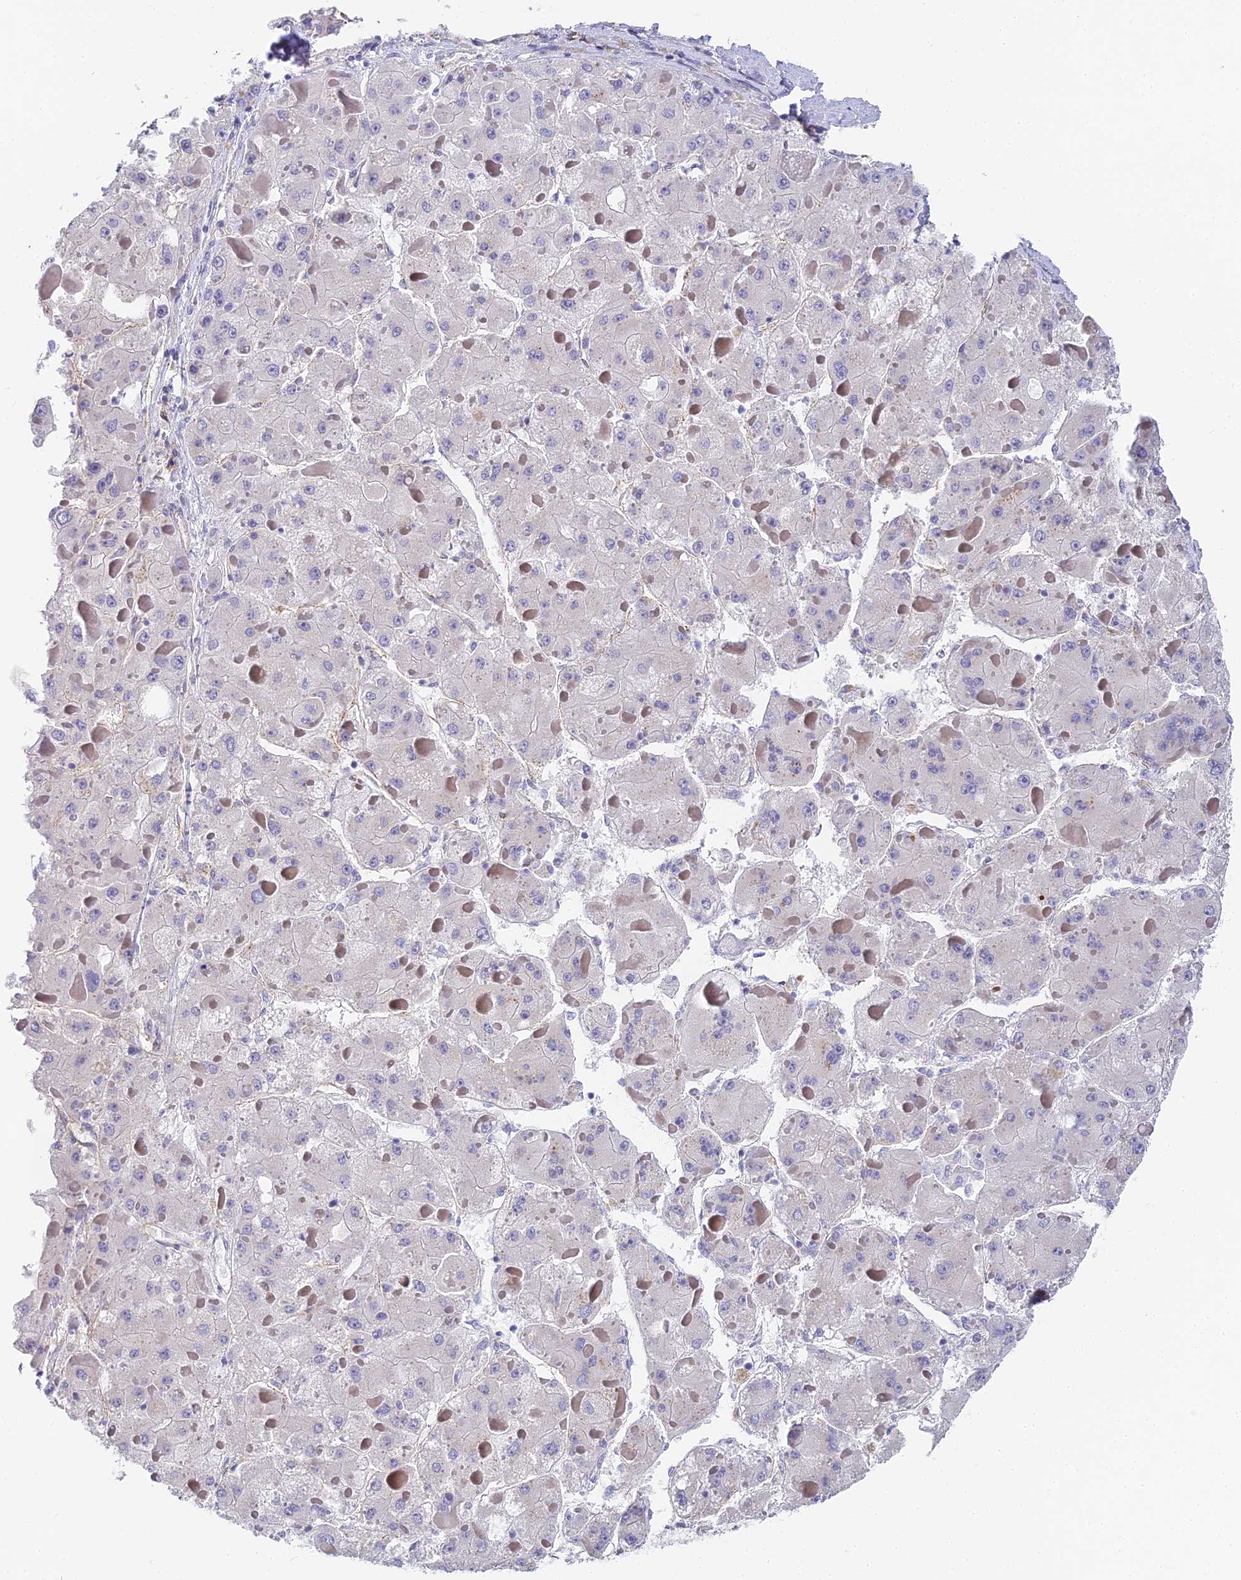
{"staining": {"intensity": "negative", "quantity": "none", "location": "none"}, "tissue": "liver cancer", "cell_type": "Tumor cells", "image_type": "cancer", "snomed": [{"axis": "morphology", "description": "Carcinoma, Hepatocellular, NOS"}, {"axis": "topography", "description": "Liver"}], "caption": "High power microscopy micrograph of an immunohistochemistry (IHC) image of liver cancer (hepatocellular carcinoma), revealing no significant expression in tumor cells.", "gene": "GJA1", "patient": {"sex": "female", "age": 73}}